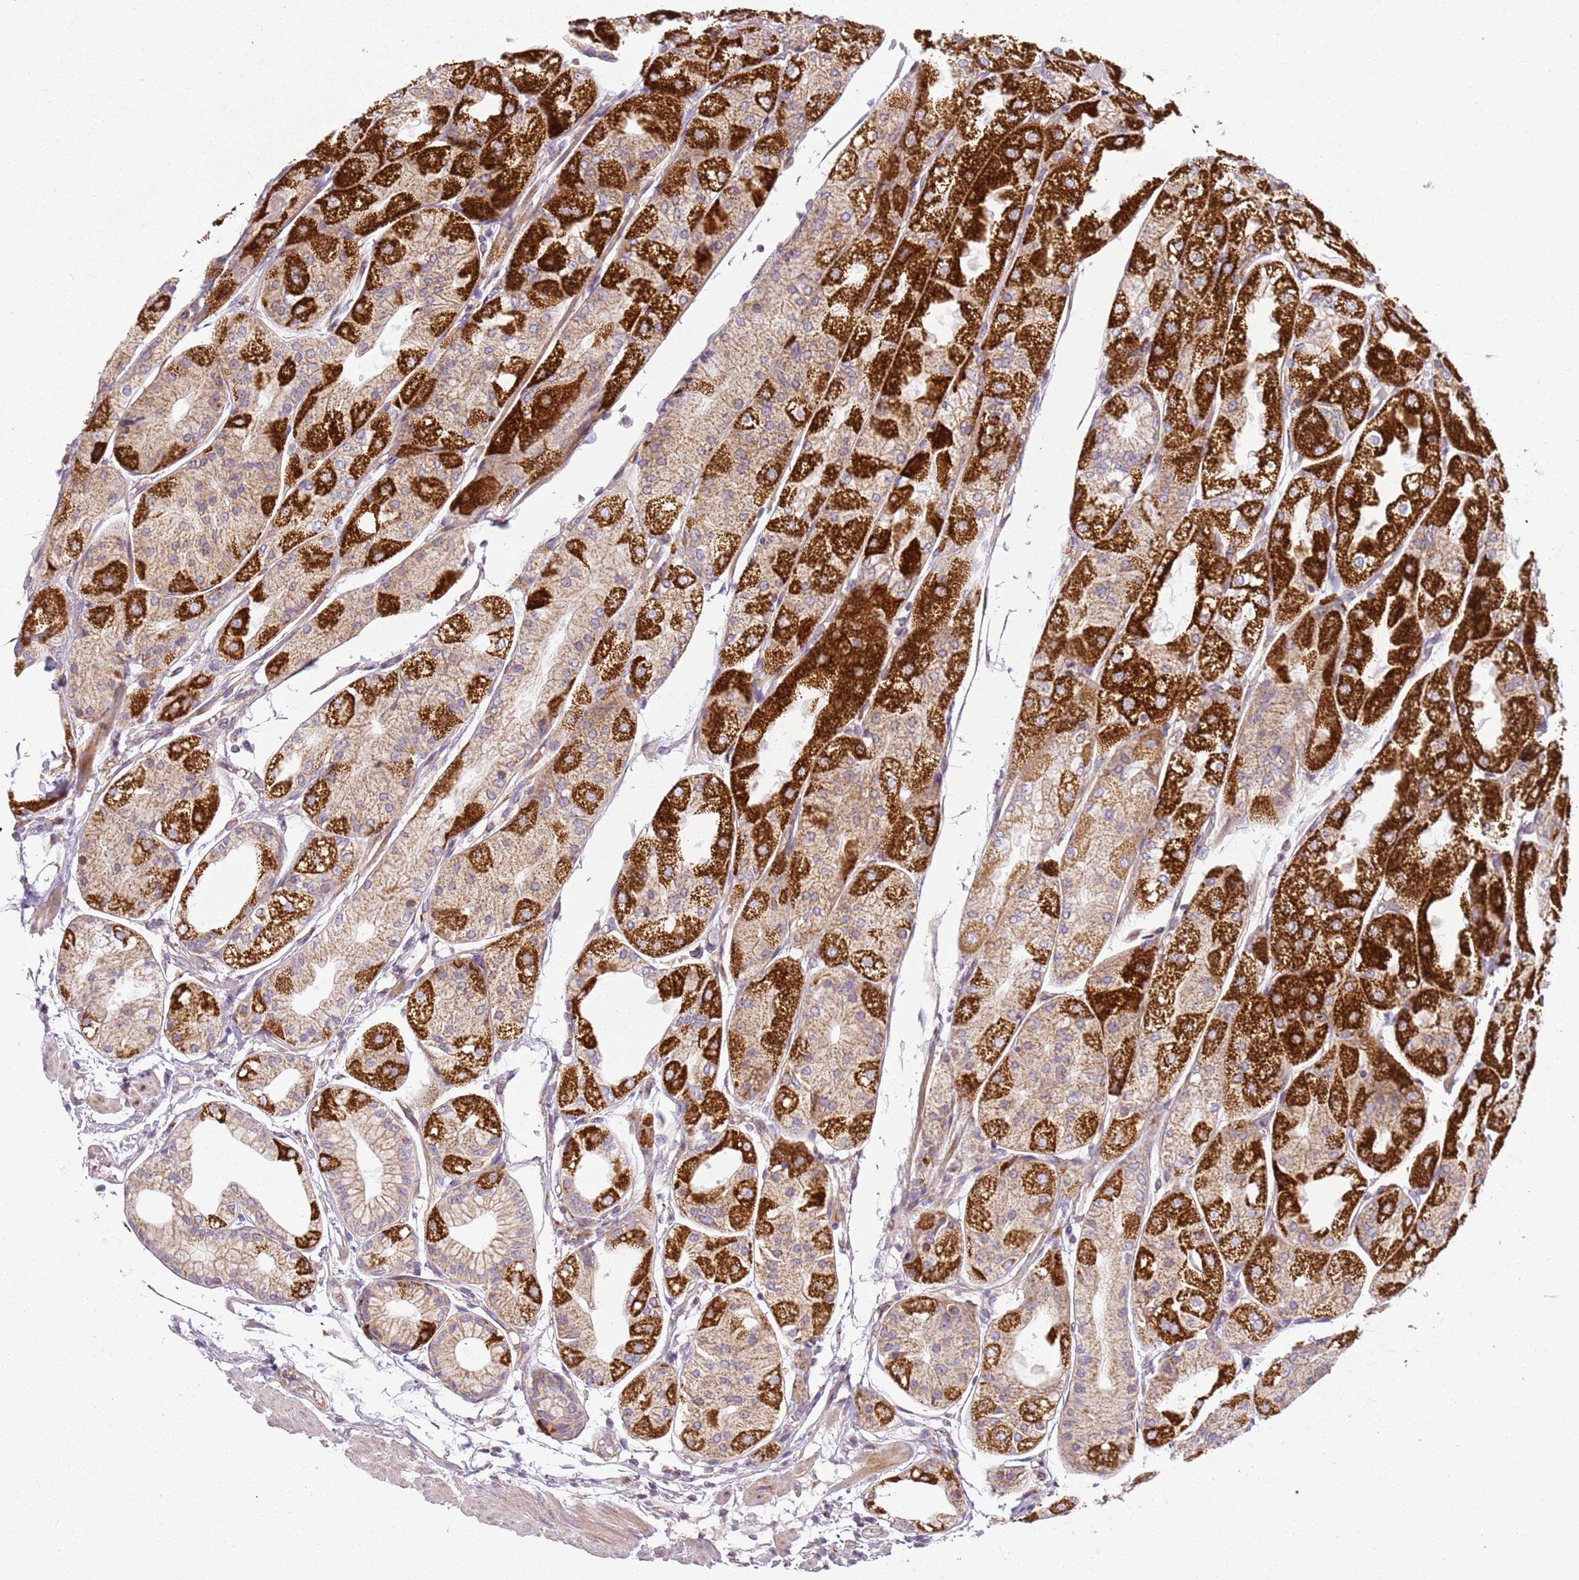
{"staining": {"intensity": "strong", "quantity": ">75%", "location": "cytoplasmic/membranous"}, "tissue": "stomach", "cell_type": "Glandular cells", "image_type": "normal", "snomed": [{"axis": "morphology", "description": "Normal tissue, NOS"}, {"axis": "topography", "description": "Stomach, upper"}], "caption": "Protein analysis of unremarkable stomach reveals strong cytoplasmic/membranous positivity in about >75% of glandular cells. Using DAB (3,3'-diaminobenzidine) (brown) and hematoxylin (blue) stains, captured at high magnification using brightfield microscopy.", "gene": "TMEM200C", "patient": {"sex": "male", "age": 72}}